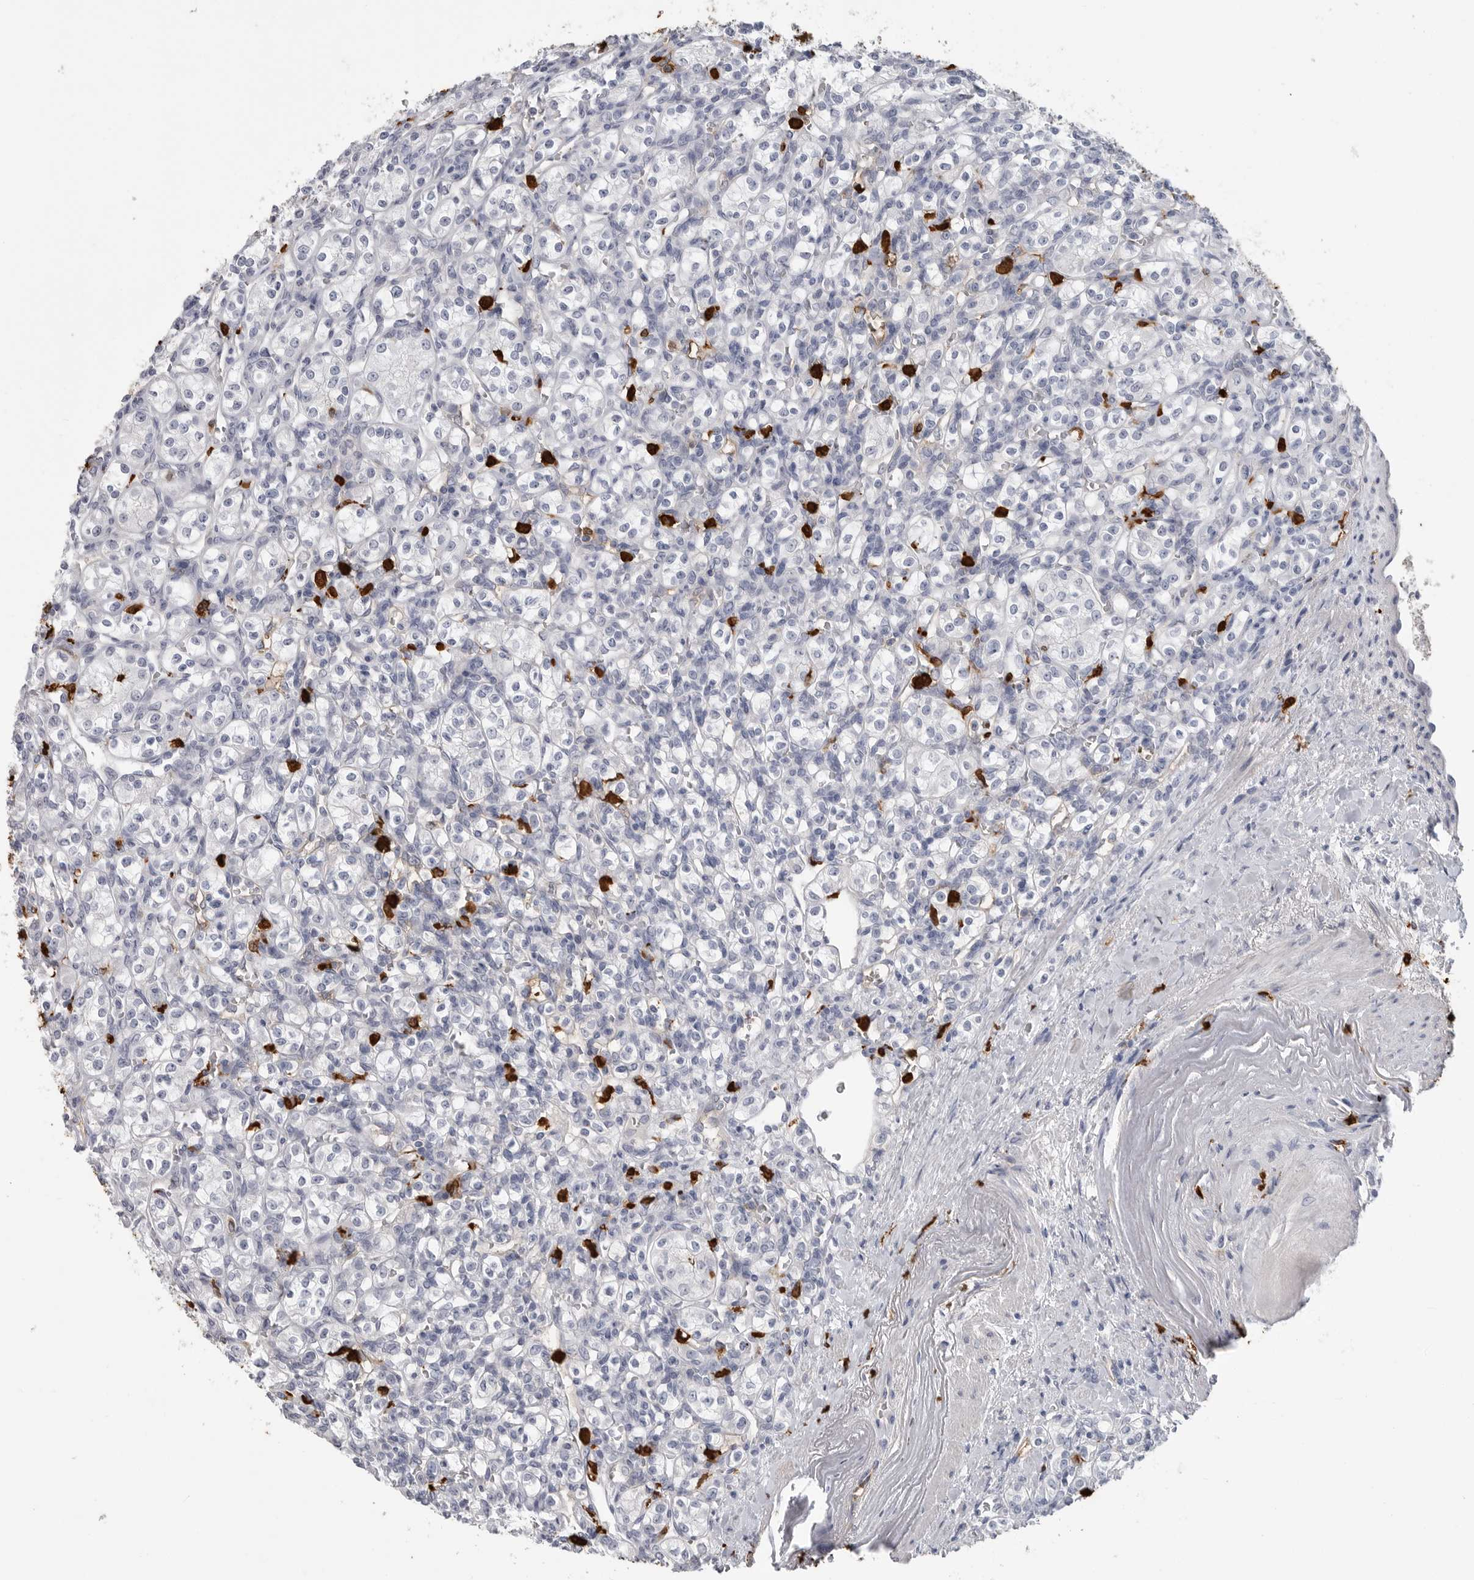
{"staining": {"intensity": "negative", "quantity": "none", "location": "none"}, "tissue": "renal cancer", "cell_type": "Tumor cells", "image_type": "cancer", "snomed": [{"axis": "morphology", "description": "Adenocarcinoma, NOS"}, {"axis": "topography", "description": "Kidney"}], "caption": "Tumor cells are negative for protein expression in human renal cancer (adenocarcinoma).", "gene": "CYB561D1", "patient": {"sex": "male", "age": 77}}